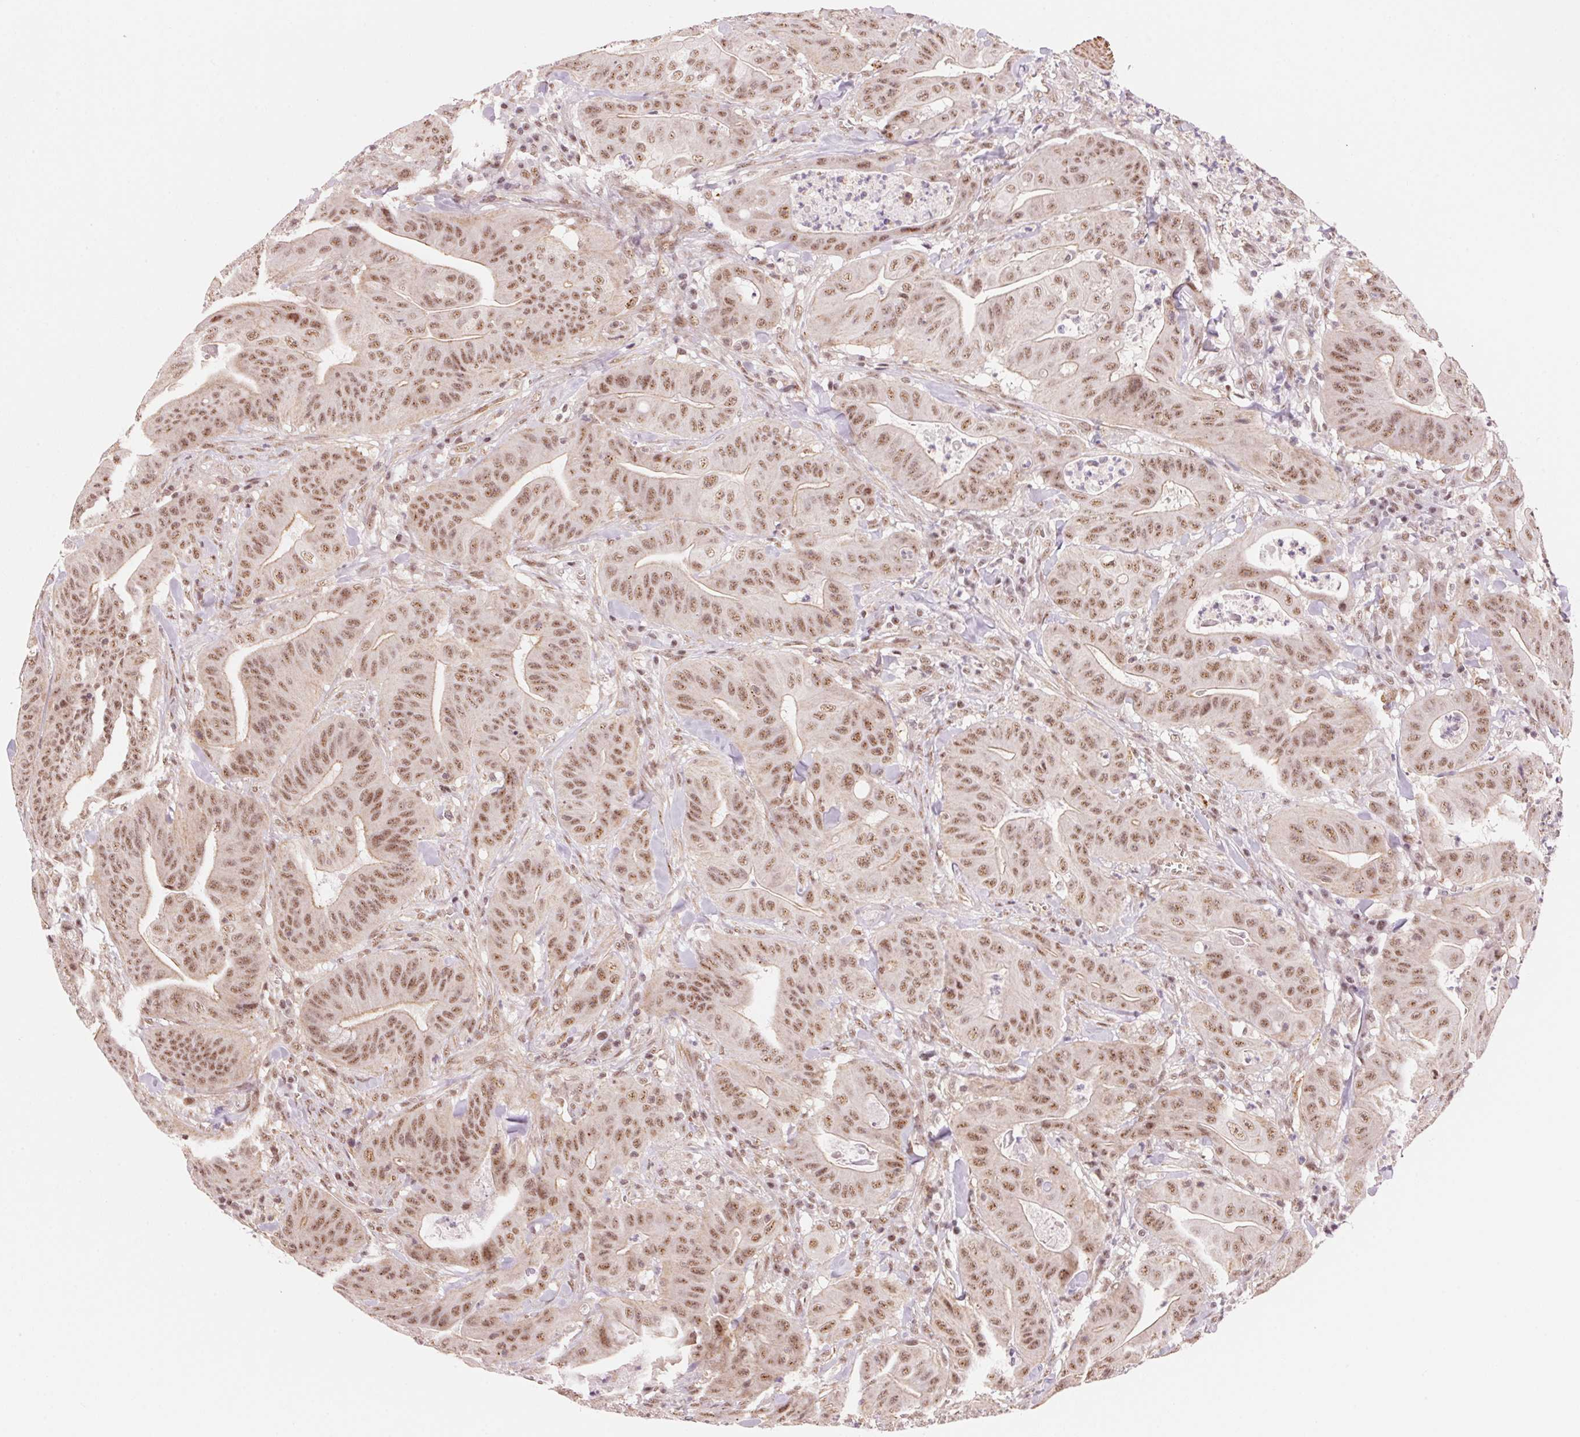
{"staining": {"intensity": "moderate", "quantity": ">75%", "location": "nuclear"}, "tissue": "colorectal cancer", "cell_type": "Tumor cells", "image_type": "cancer", "snomed": [{"axis": "morphology", "description": "Adenocarcinoma, NOS"}, {"axis": "topography", "description": "Colon"}], "caption": "Brown immunohistochemical staining in colorectal cancer reveals moderate nuclear expression in about >75% of tumor cells.", "gene": "HNRNPDL", "patient": {"sex": "male", "age": 33}}